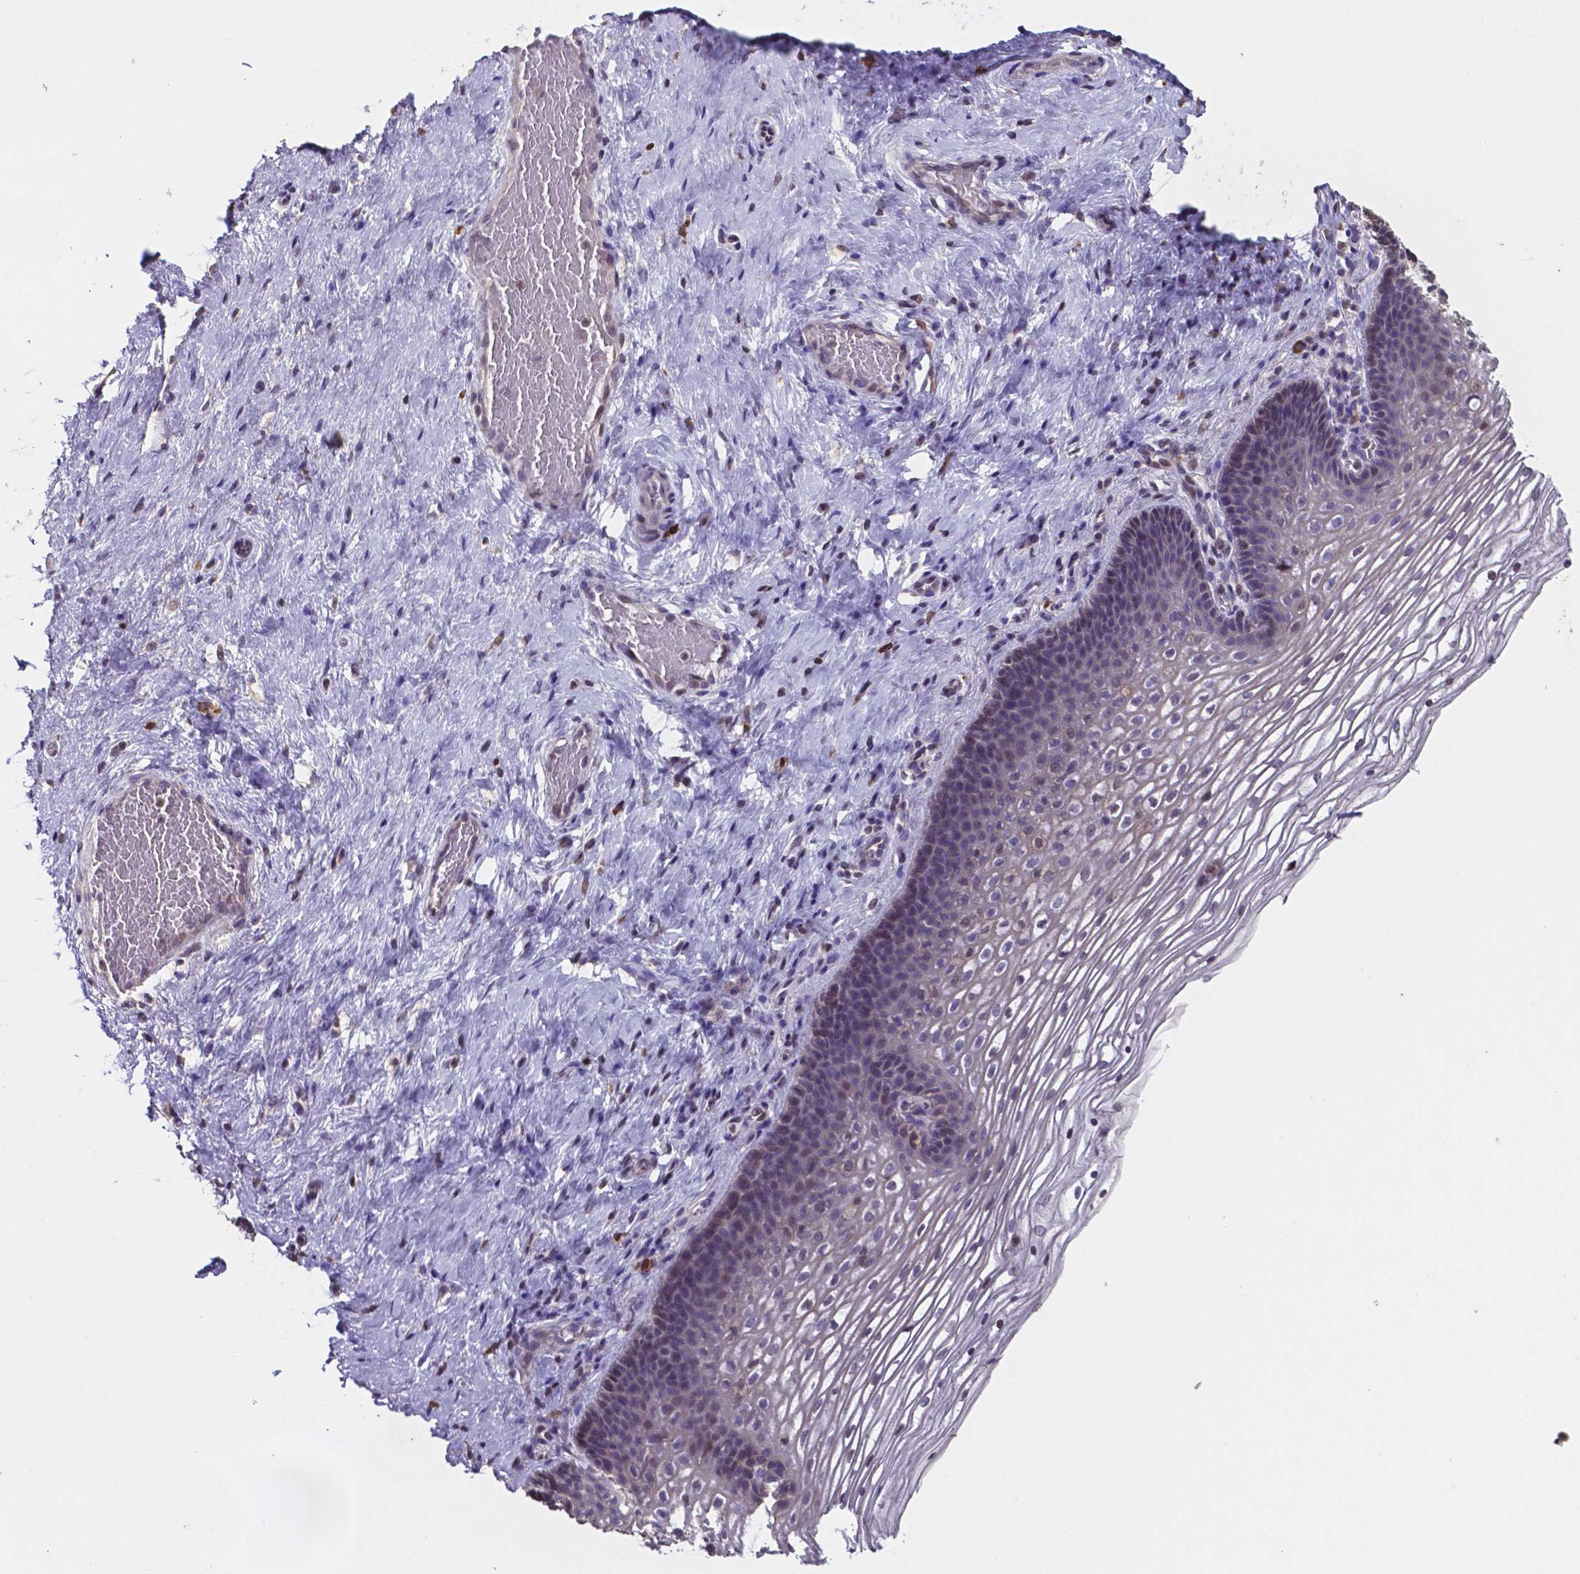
{"staining": {"intensity": "negative", "quantity": "none", "location": "none"}, "tissue": "cervix", "cell_type": "Glandular cells", "image_type": "normal", "snomed": [{"axis": "morphology", "description": "Normal tissue, NOS"}, {"axis": "topography", "description": "Cervix"}], "caption": "An immunohistochemistry (IHC) histopathology image of normal cervix is shown. There is no staining in glandular cells of cervix. (Immunohistochemistry (ihc), brightfield microscopy, high magnification).", "gene": "MLC1", "patient": {"sex": "female", "age": 34}}